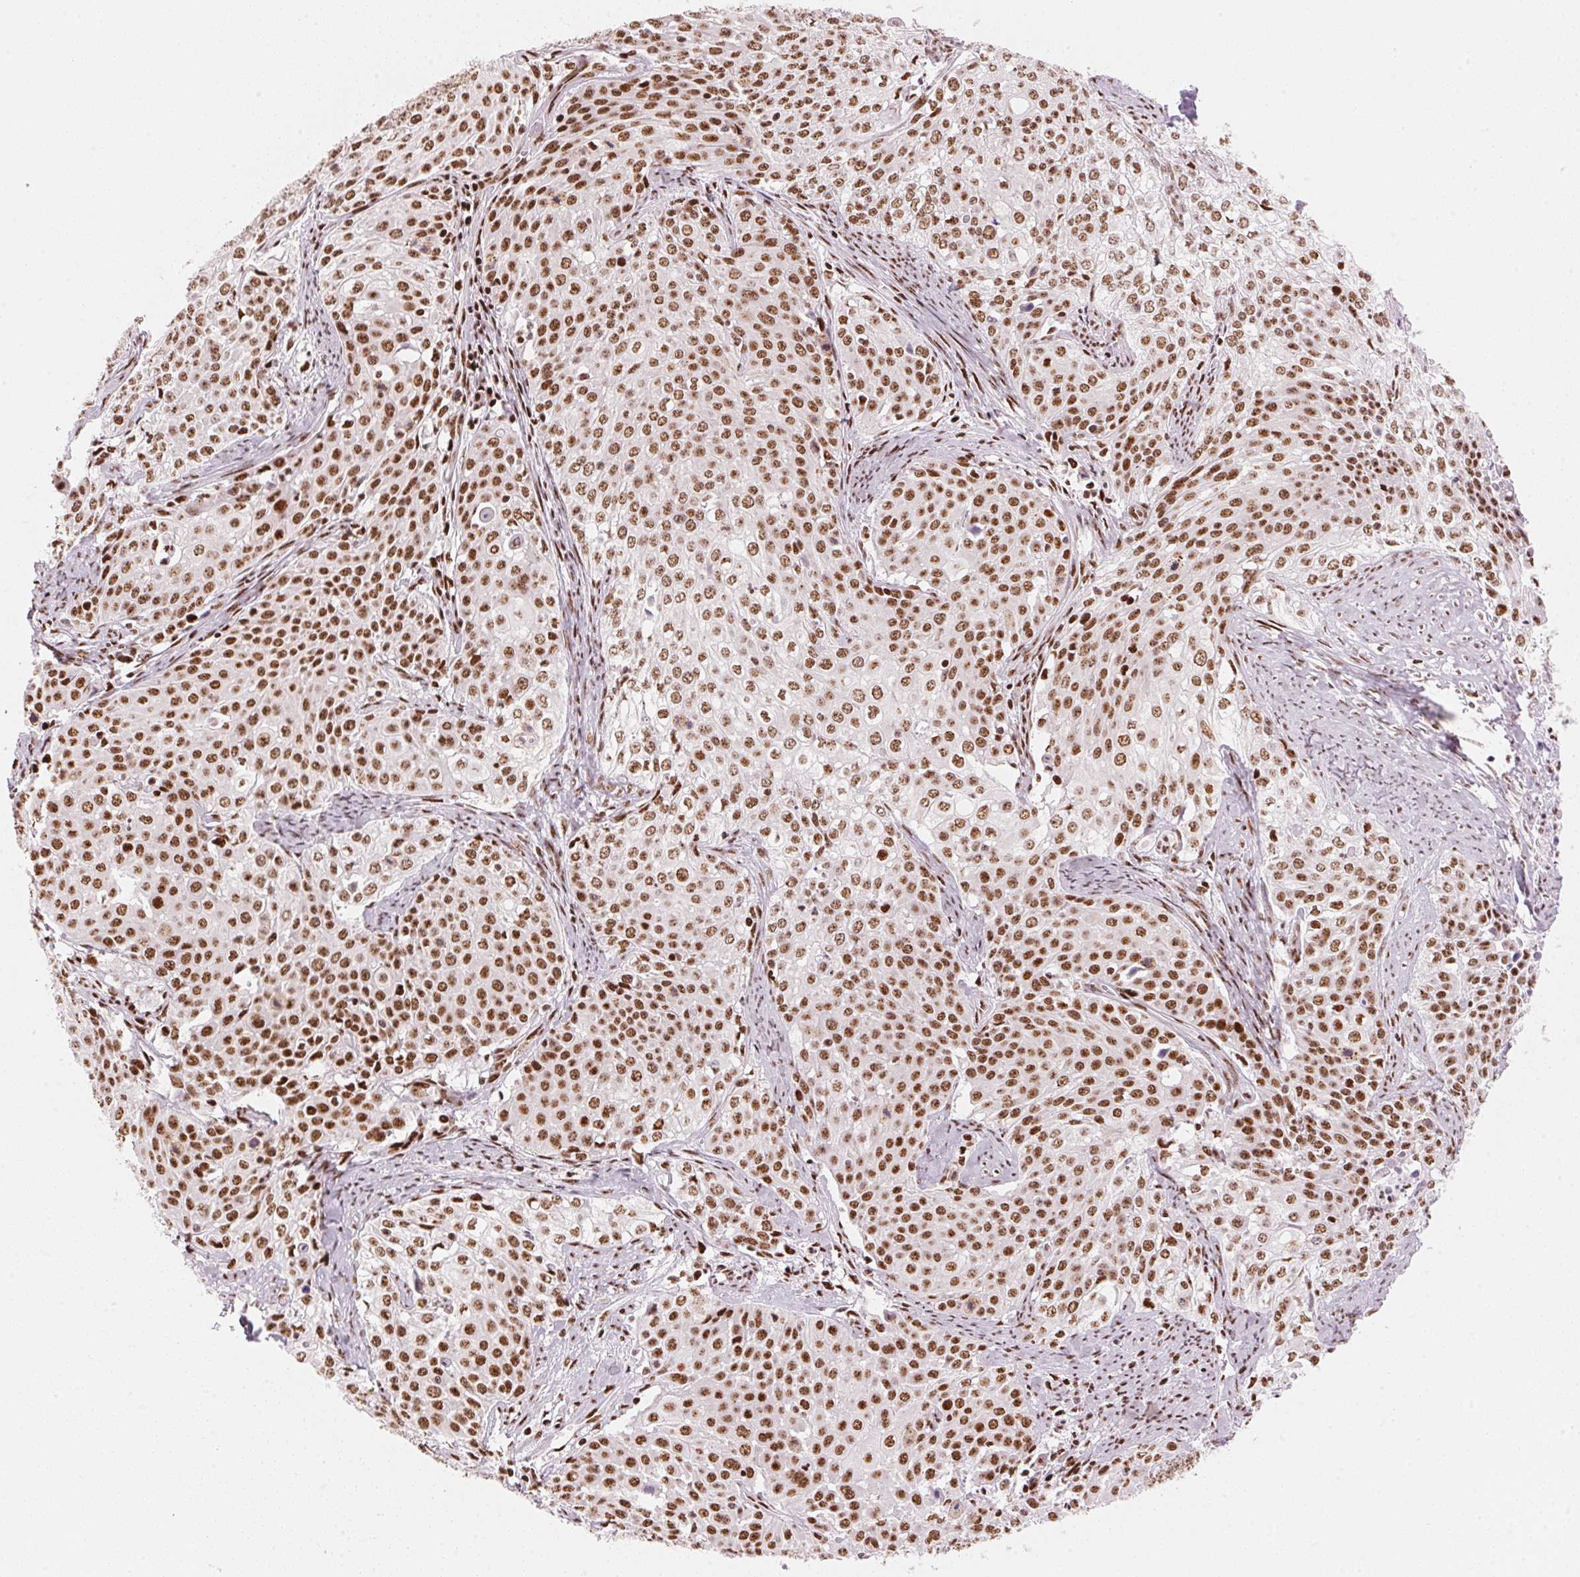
{"staining": {"intensity": "strong", "quantity": ">75%", "location": "nuclear"}, "tissue": "cervical cancer", "cell_type": "Tumor cells", "image_type": "cancer", "snomed": [{"axis": "morphology", "description": "Squamous cell carcinoma, NOS"}, {"axis": "topography", "description": "Cervix"}], "caption": "Strong nuclear expression for a protein is present in approximately >75% of tumor cells of cervical cancer using IHC.", "gene": "NXF1", "patient": {"sex": "female", "age": 39}}